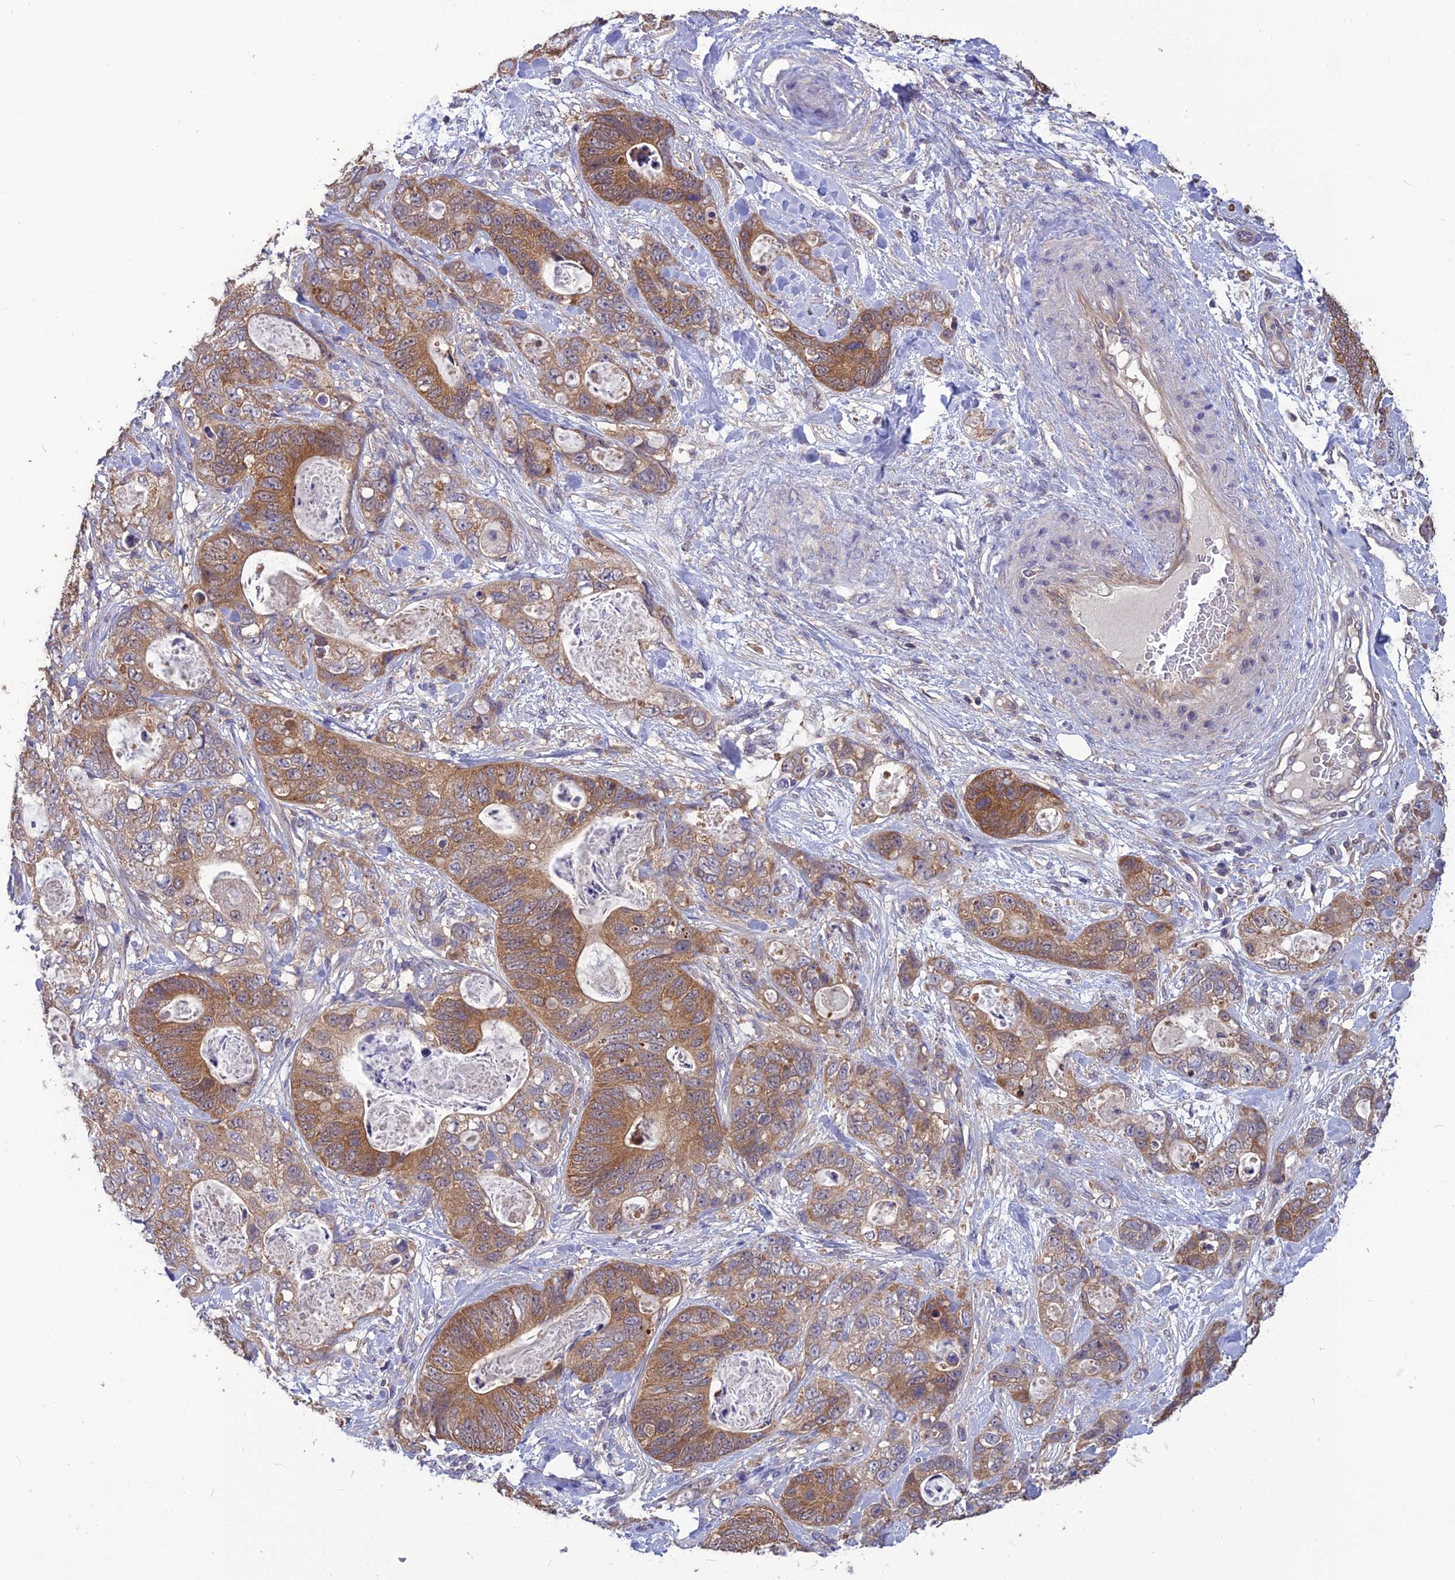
{"staining": {"intensity": "moderate", "quantity": ">75%", "location": "cytoplasmic/membranous"}, "tissue": "stomach cancer", "cell_type": "Tumor cells", "image_type": "cancer", "snomed": [{"axis": "morphology", "description": "Normal tissue, NOS"}, {"axis": "morphology", "description": "Adenocarcinoma, NOS"}, {"axis": "topography", "description": "Stomach"}], "caption": "Human adenocarcinoma (stomach) stained with a brown dye demonstrates moderate cytoplasmic/membranous positive staining in approximately >75% of tumor cells.", "gene": "PSMF1", "patient": {"sex": "female", "age": 89}}